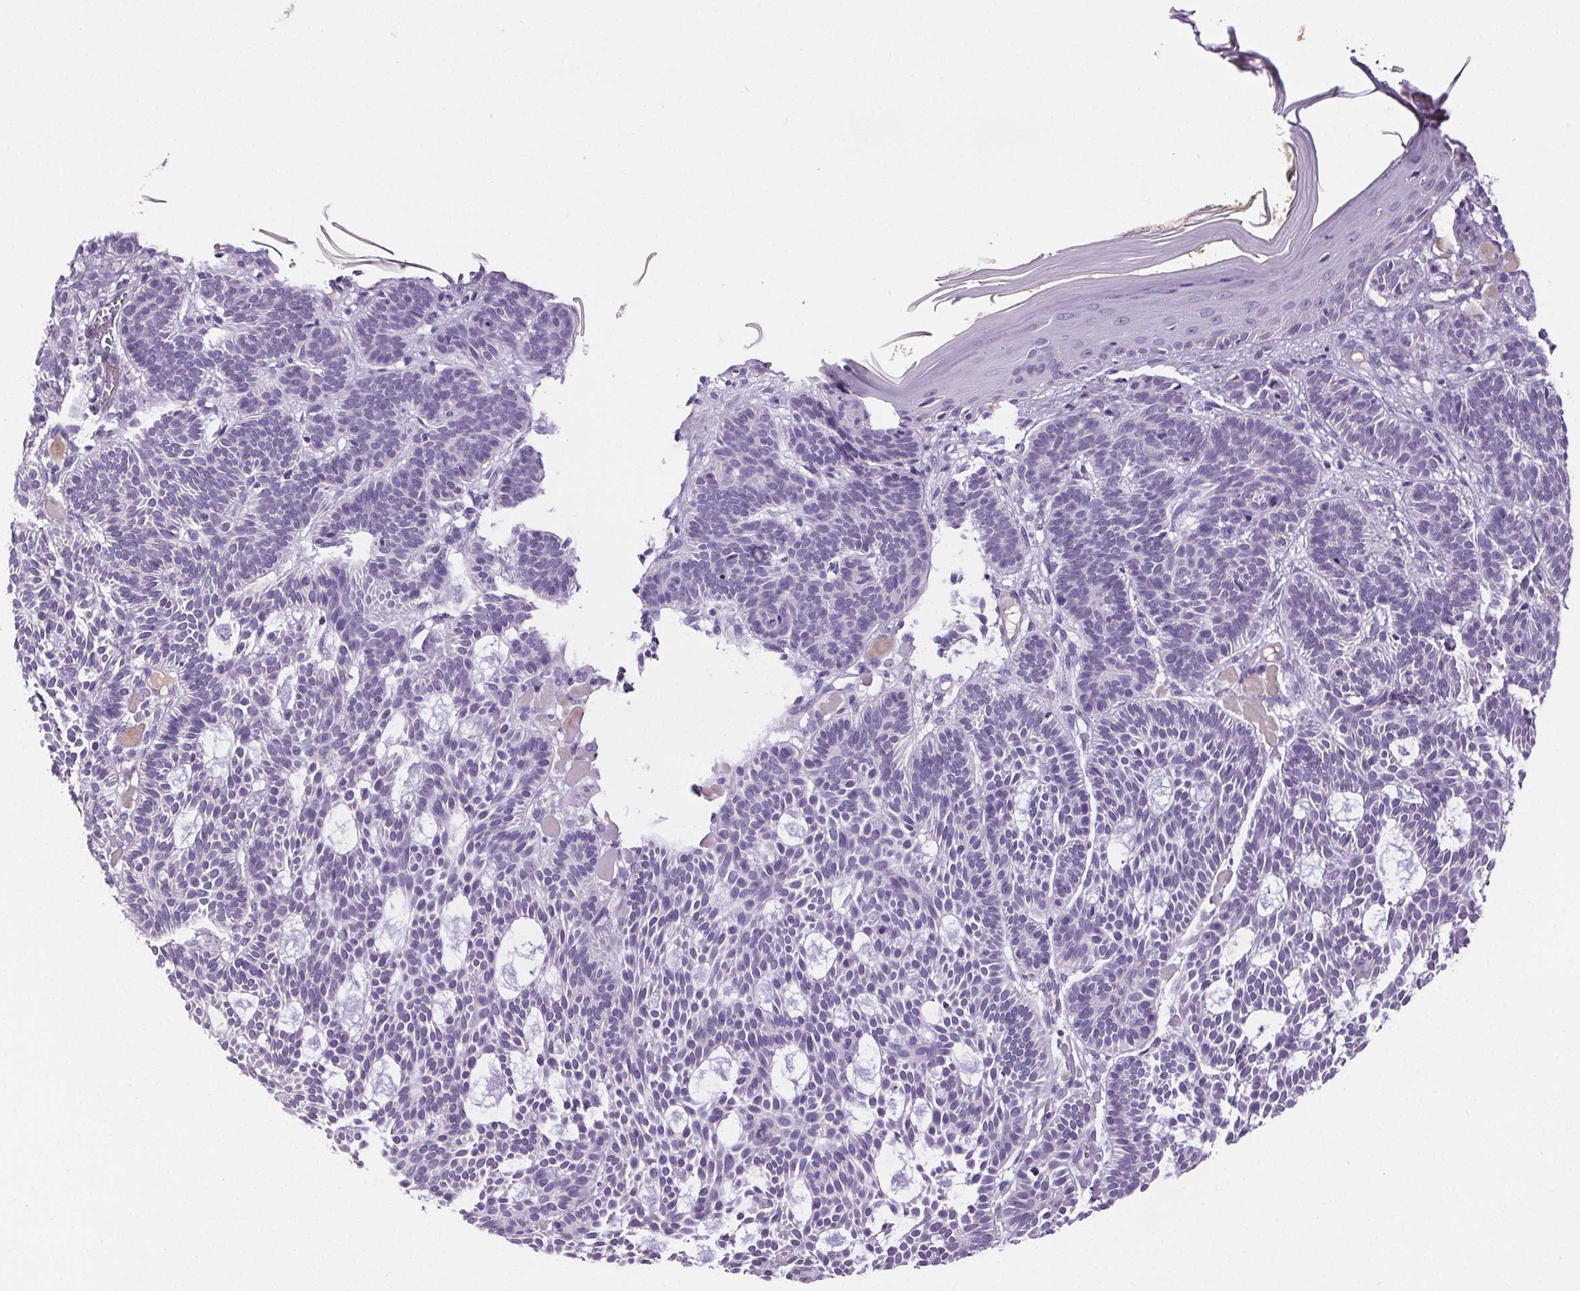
{"staining": {"intensity": "negative", "quantity": "none", "location": "none"}, "tissue": "skin cancer", "cell_type": "Tumor cells", "image_type": "cancer", "snomed": [{"axis": "morphology", "description": "Basal cell carcinoma"}, {"axis": "topography", "description": "Skin"}], "caption": "A high-resolution image shows immunohistochemistry staining of basal cell carcinoma (skin), which demonstrates no significant positivity in tumor cells. (Immunohistochemistry, brightfield microscopy, high magnification).", "gene": "CD5L", "patient": {"sex": "male", "age": 85}}